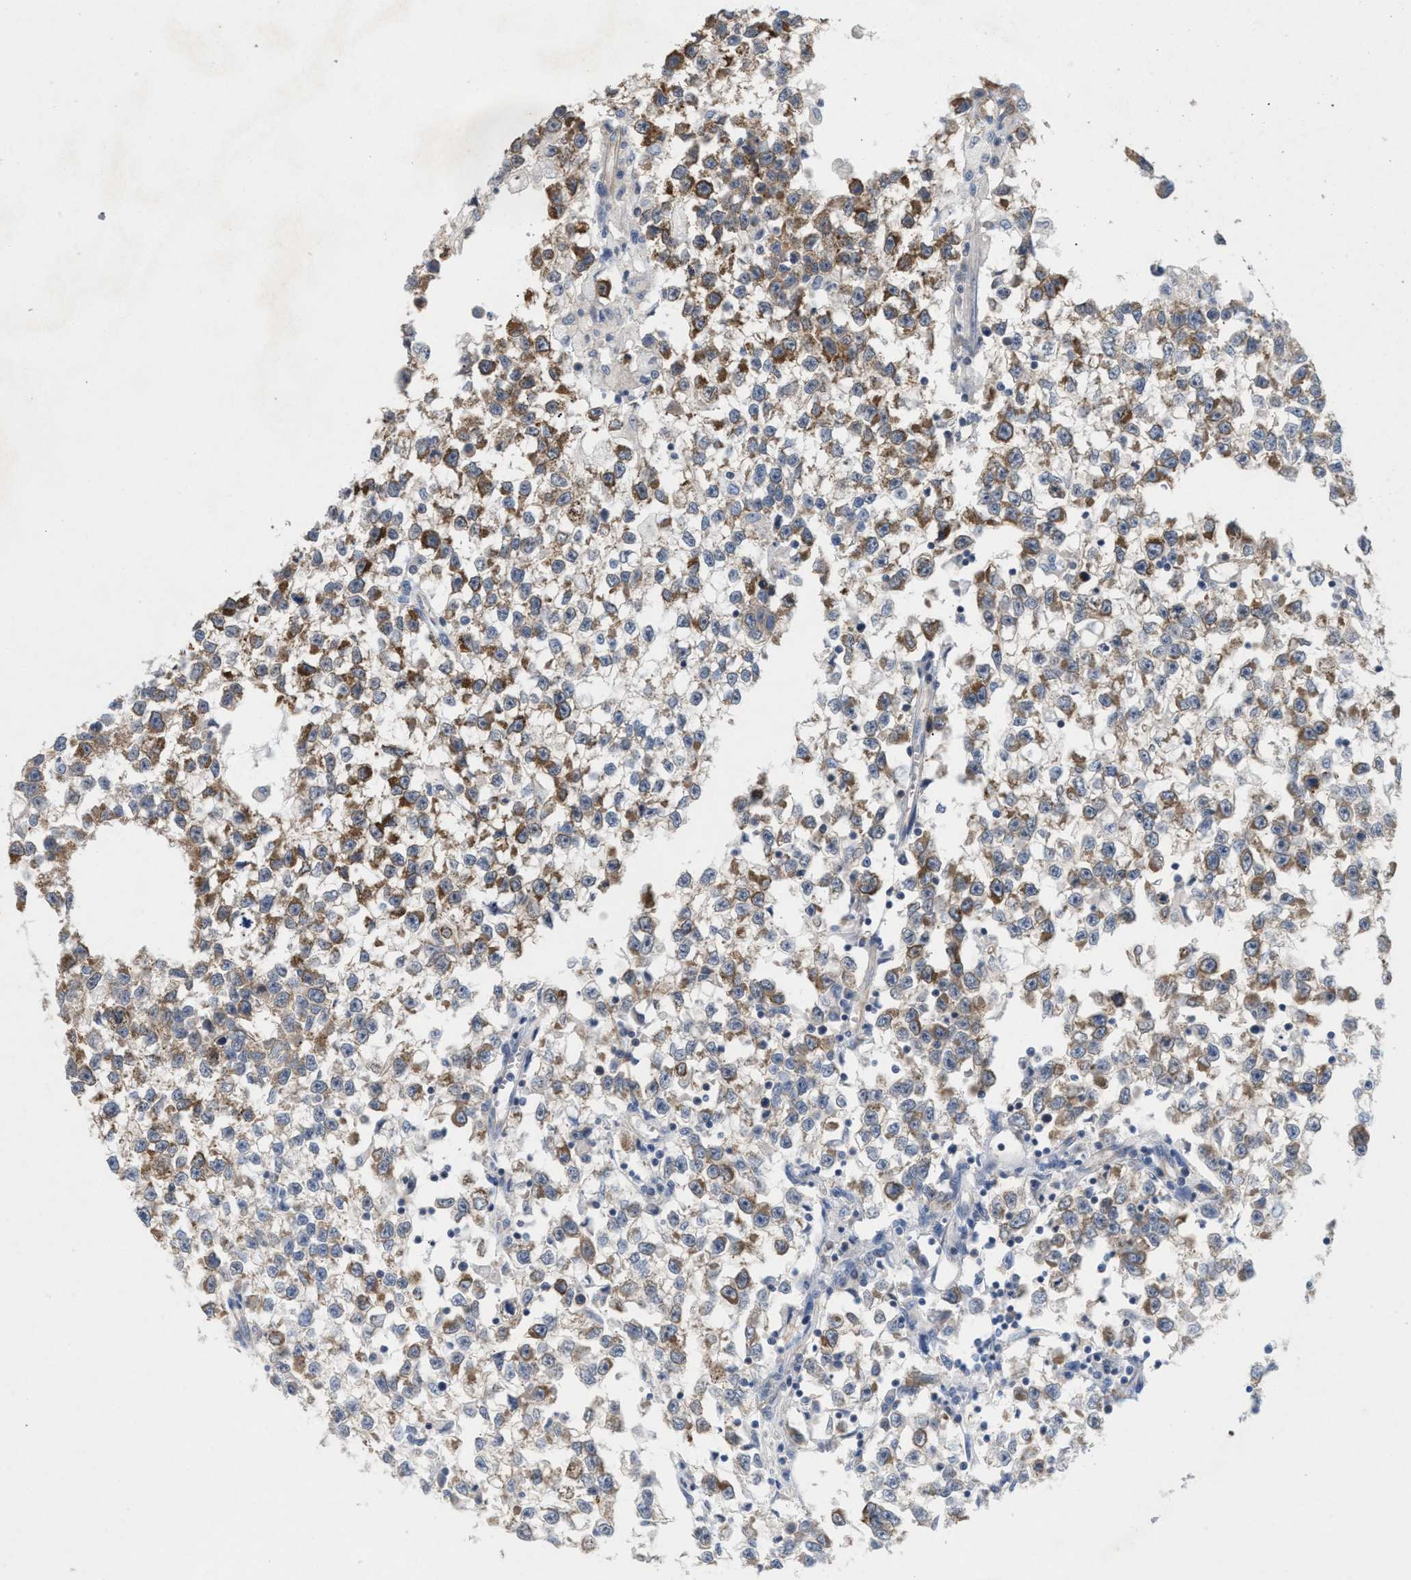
{"staining": {"intensity": "moderate", "quantity": ">75%", "location": "cytoplasmic/membranous"}, "tissue": "testis cancer", "cell_type": "Tumor cells", "image_type": "cancer", "snomed": [{"axis": "morphology", "description": "Seminoma, NOS"}, {"axis": "morphology", "description": "Carcinoma, Embryonal, NOS"}, {"axis": "topography", "description": "Testis"}], "caption": "Testis seminoma stained with DAB IHC shows medium levels of moderate cytoplasmic/membranous expression in about >75% of tumor cells.", "gene": "UBAP2", "patient": {"sex": "male", "age": 51}}